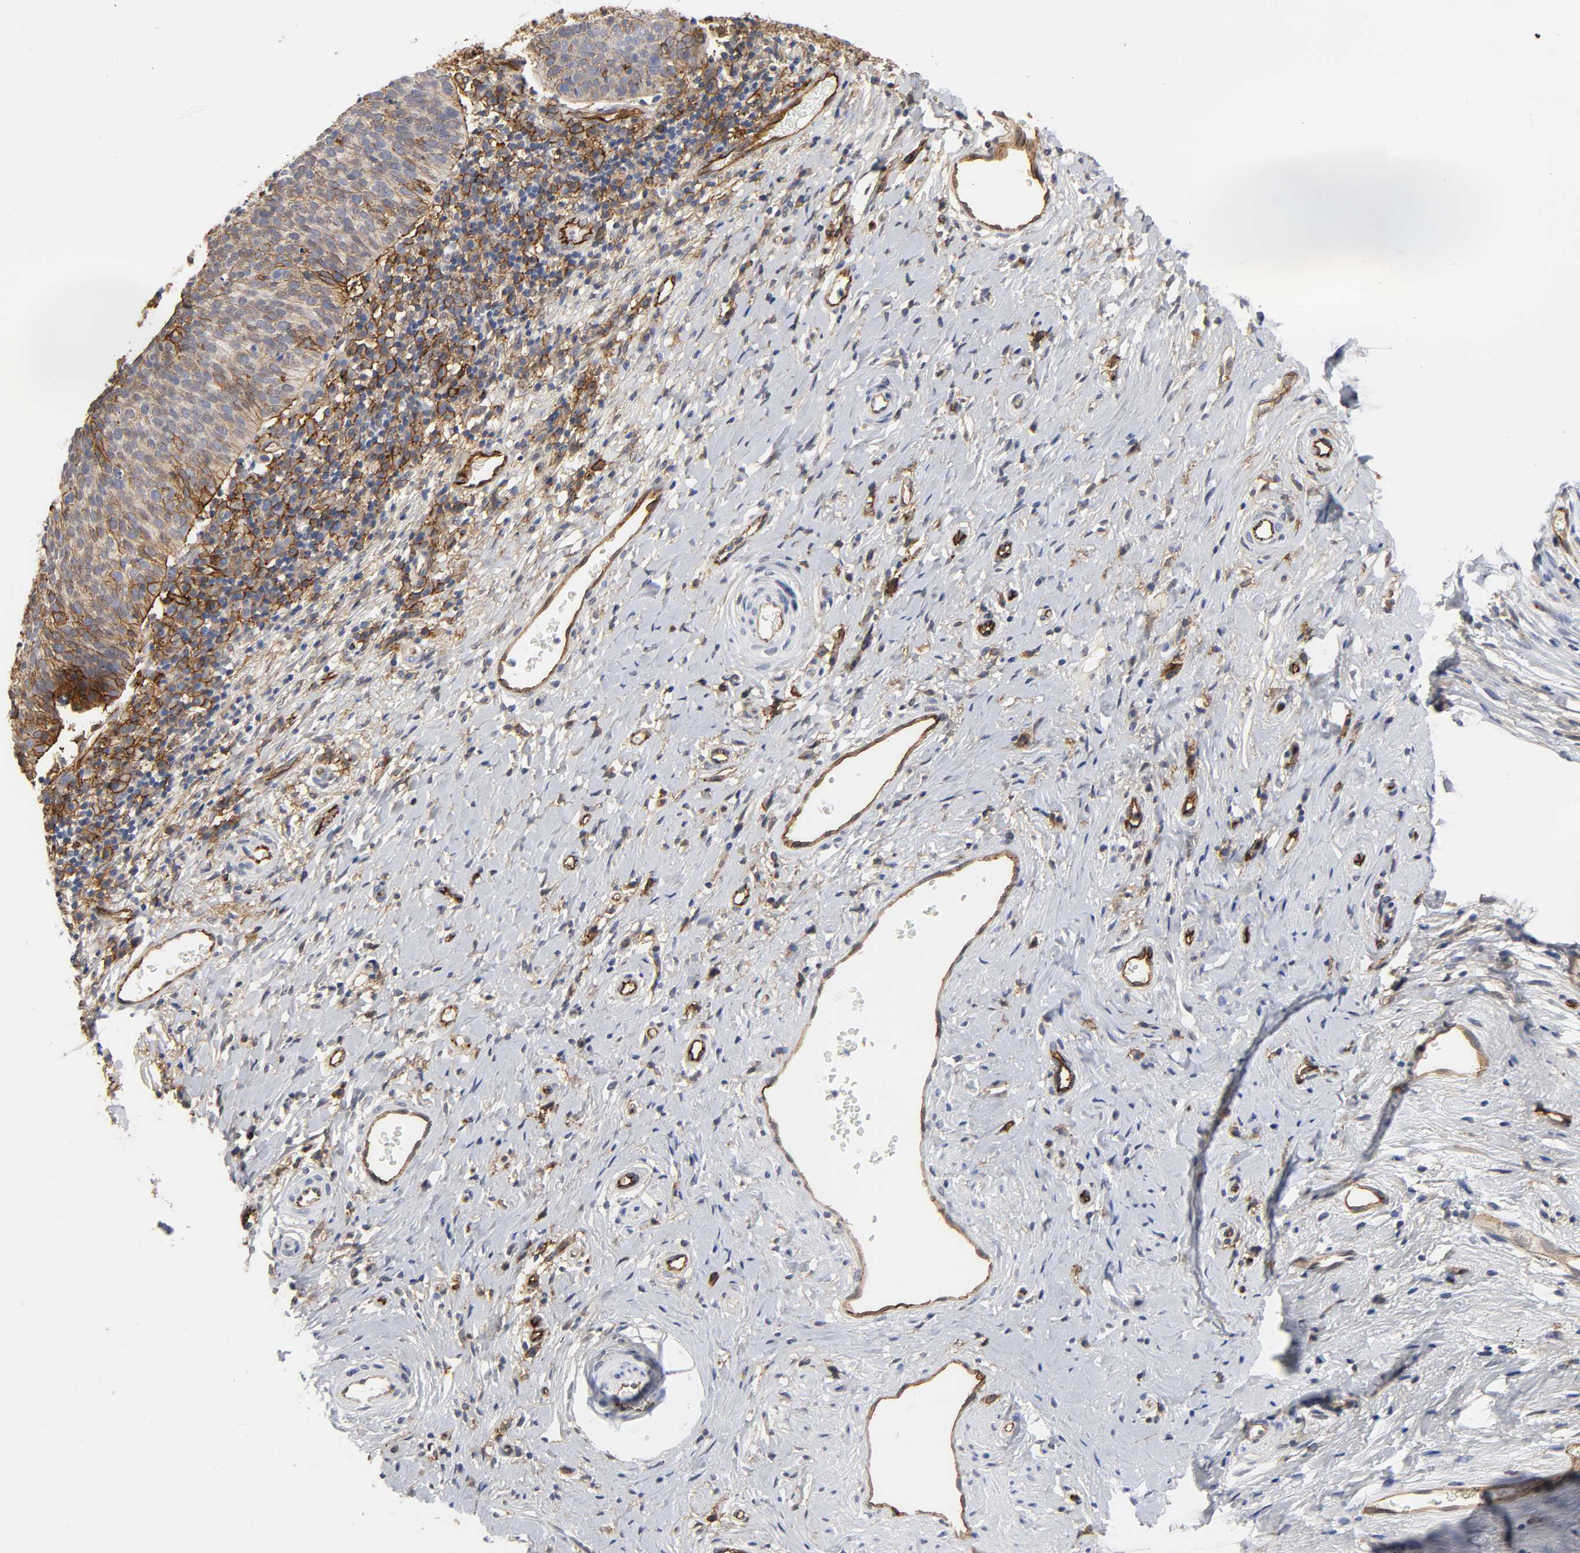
{"staining": {"intensity": "strong", "quantity": ">75%", "location": "cytoplasmic/membranous"}, "tissue": "cervical cancer", "cell_type": "Tumor cells", "image_type": "cancer", "snomed": [{"axis": "morphology", "description": "Normal tissue, NOS"}, {"axis": "morphology", "description": "Squamous cell carcinoma, NOS"}, {"axis": "topography", "description": "Cervix"}], "caption": "Immunohistochemistry histopathology image of neoplastic tissue: cervical cancer stained using immunohistochemistry (IHC) exhibits high levels of strong protein expression localized specifically in the cytoplasmic/membranous of tumor cells, appearing as a cytoplasmic/membranous brown color.", "gene": "ICAM1", "patient": {"sex": "female", "age": 39}}